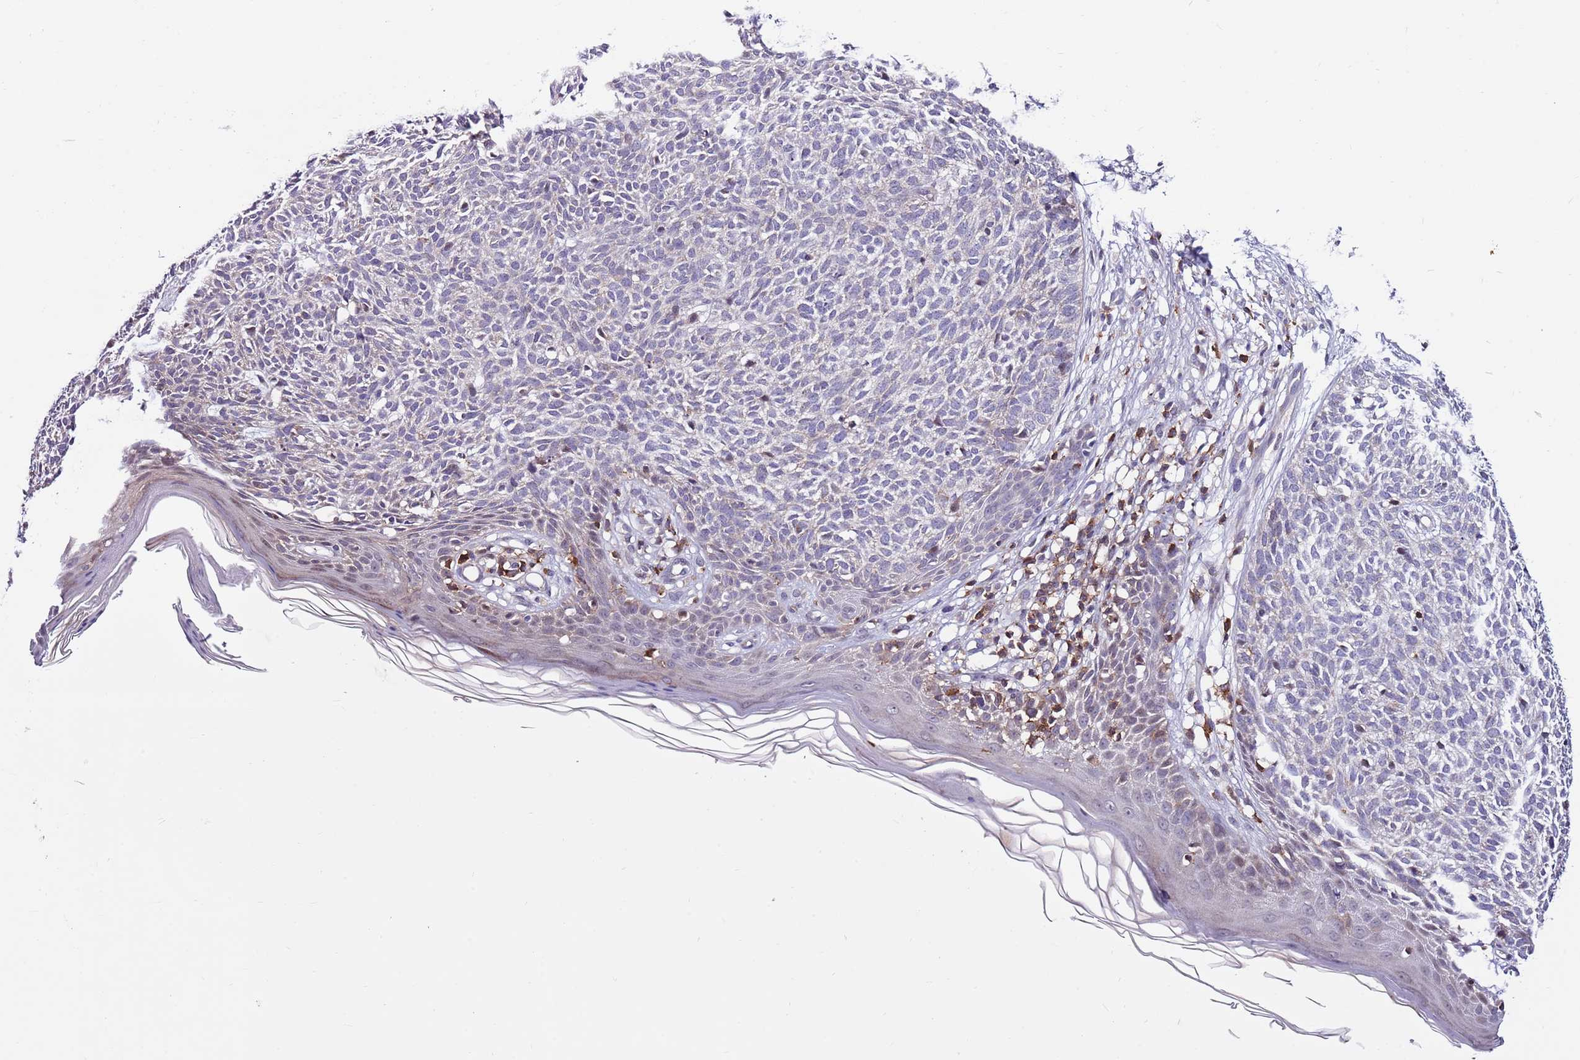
{"staining": {"intensity": "negative", "quantity": "none", "location": "none"}, "tissue": "skin cancer", "cell_type": "Tumor cells", "image_type": "cancer", "snomed": [{"axis": "morphology", "description": "Basal cell carcinoma"}, {"axis": "topography", "description": "Skin"}], "caption": "Basal cell carcinoma (skin) was stained to show a protein in brown. There is no significant expression in tumor cells. Nuclei are stained in blue.", "gene": "ZSWIM1", "patient": {"sex": "female", "age": 66}}